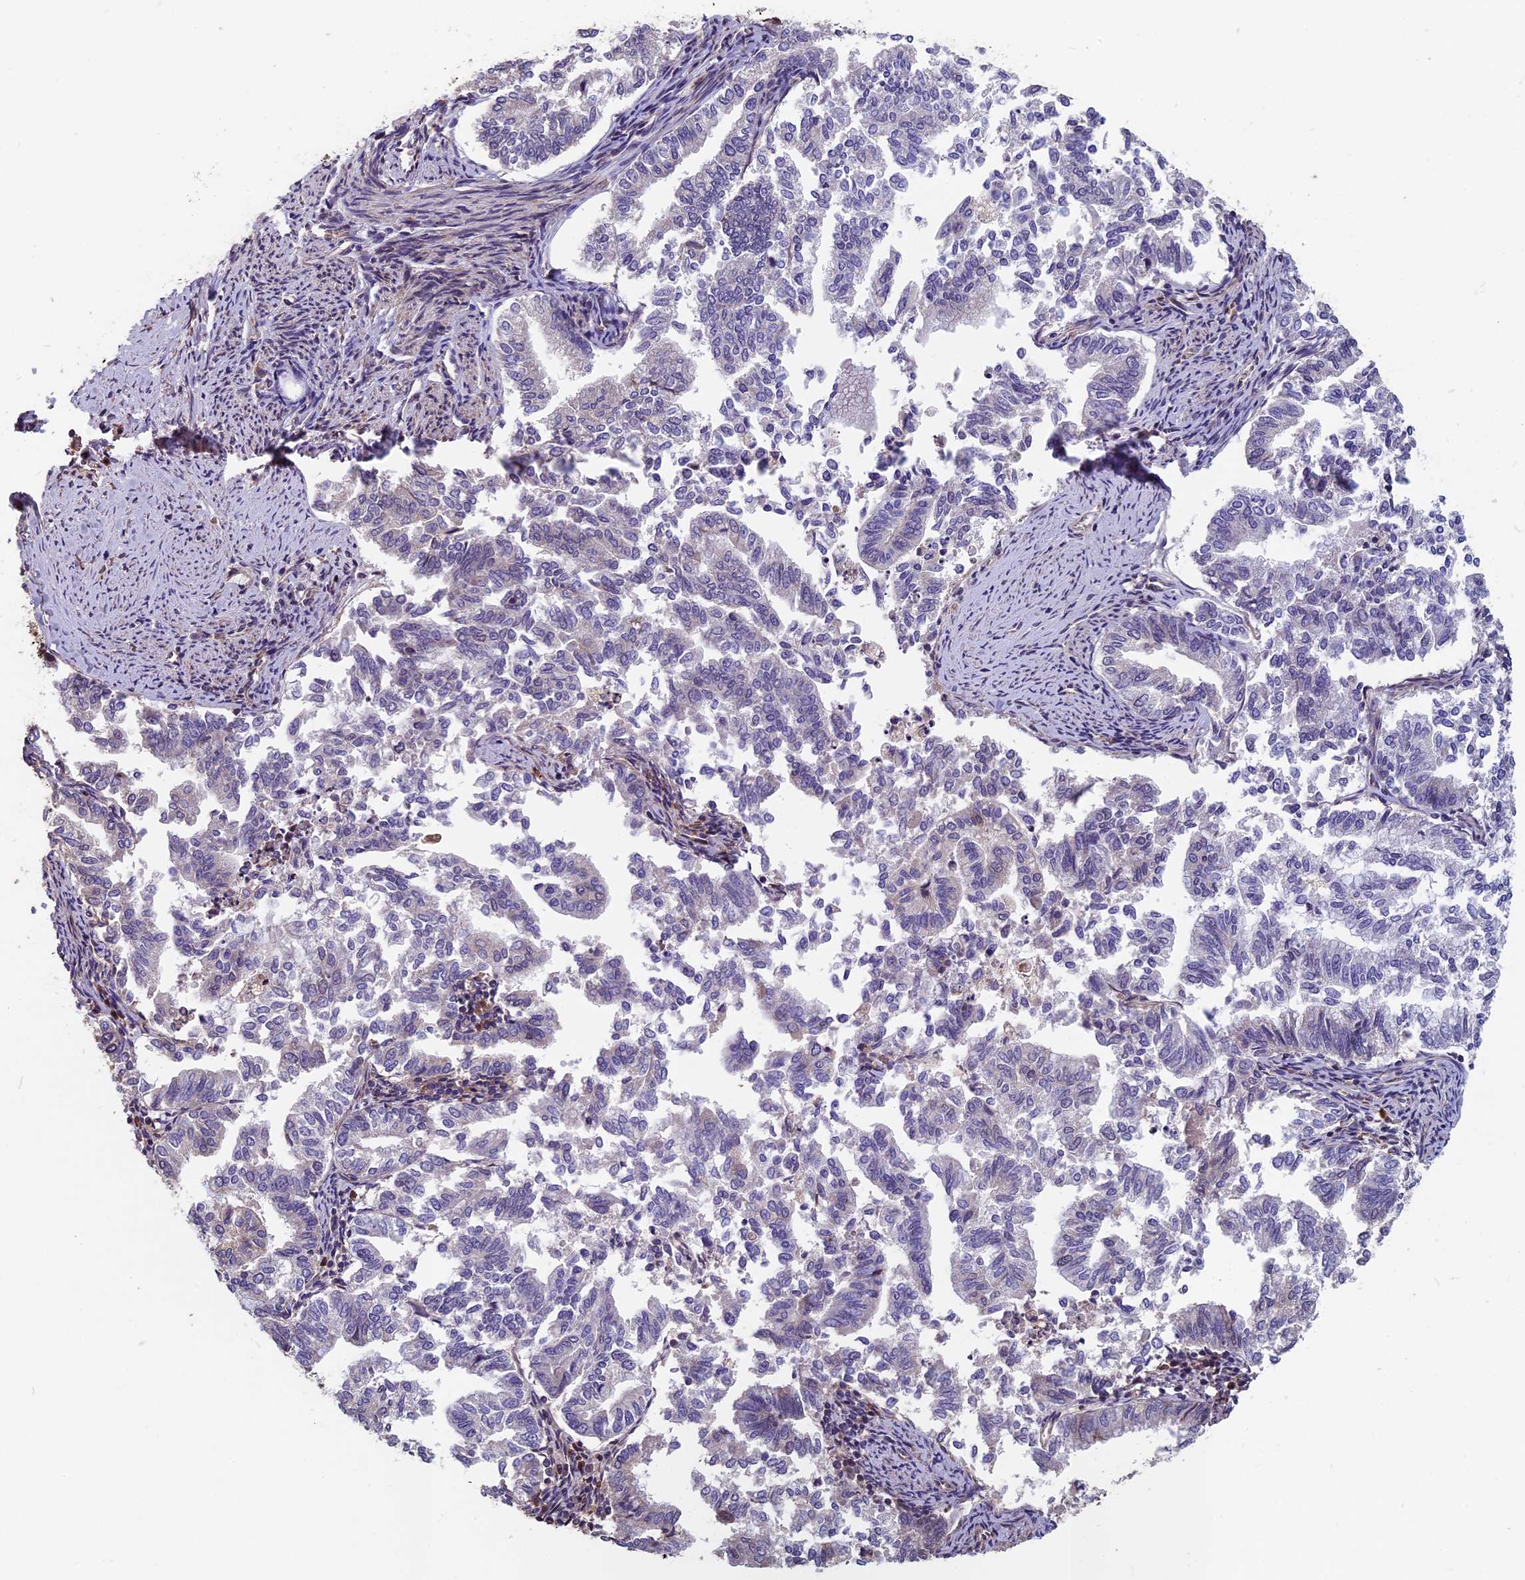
{"staining": {"intensity": "negative", "quantity": "none", "location": "none"}, "tissue": "endometrial cancer", "cell_type": "Tumor cells", "image_type": "cancer", "snomed": [{"axis": "morphology", "description": "Adenocarcinoma, NOS"}, {"axis": "topography", "description": "Endometrium"}], "caption": "Immunohistochemistry (IHC) histopathology image of endometrial adenocarcinoma stained for a protein (brown), which exhibits no positivity in tumor cells.", "gene": "CCDC153", "patient": {"sex": "female", "age": 79}}